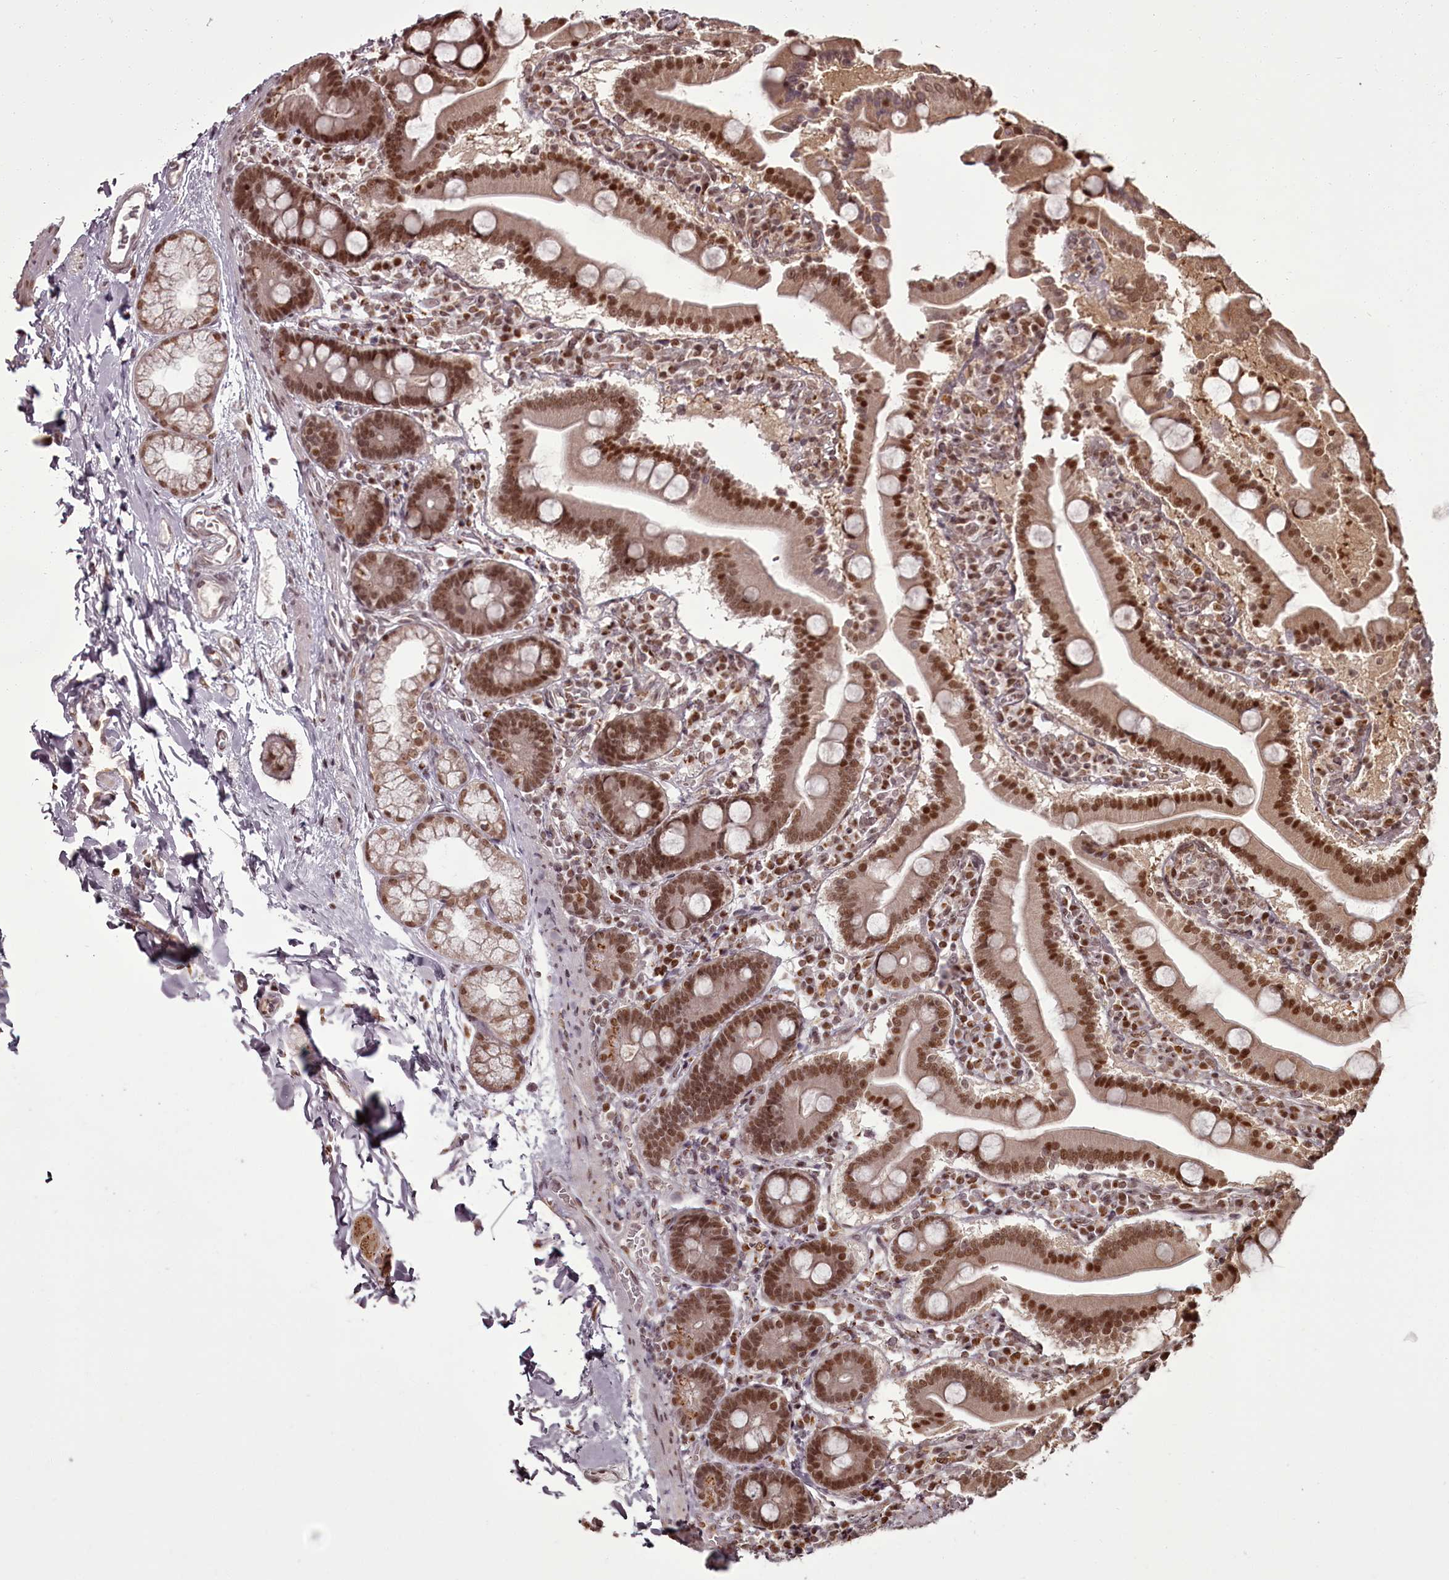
{"staining": {"intensity": "moderate", "quantity": ">75%", "location": "nuclear"}, "tissue": "duodenum", "cell_type": "Glandular cells", "image_type": "normal", "snomed": [{"axis": "morphology", "description": "Normal tissue, NOS"}, {"axis": "topography", "description": "Duodenum"}], "caption": "This photomicrograph exhibits immunohistochemistry staining of unremarkable human duodenum, with medium moderate nuclear expression in approximately >75% of glandular cells.", "gene": "CEP83", "patient": {"sex": "male", "age": 55}}